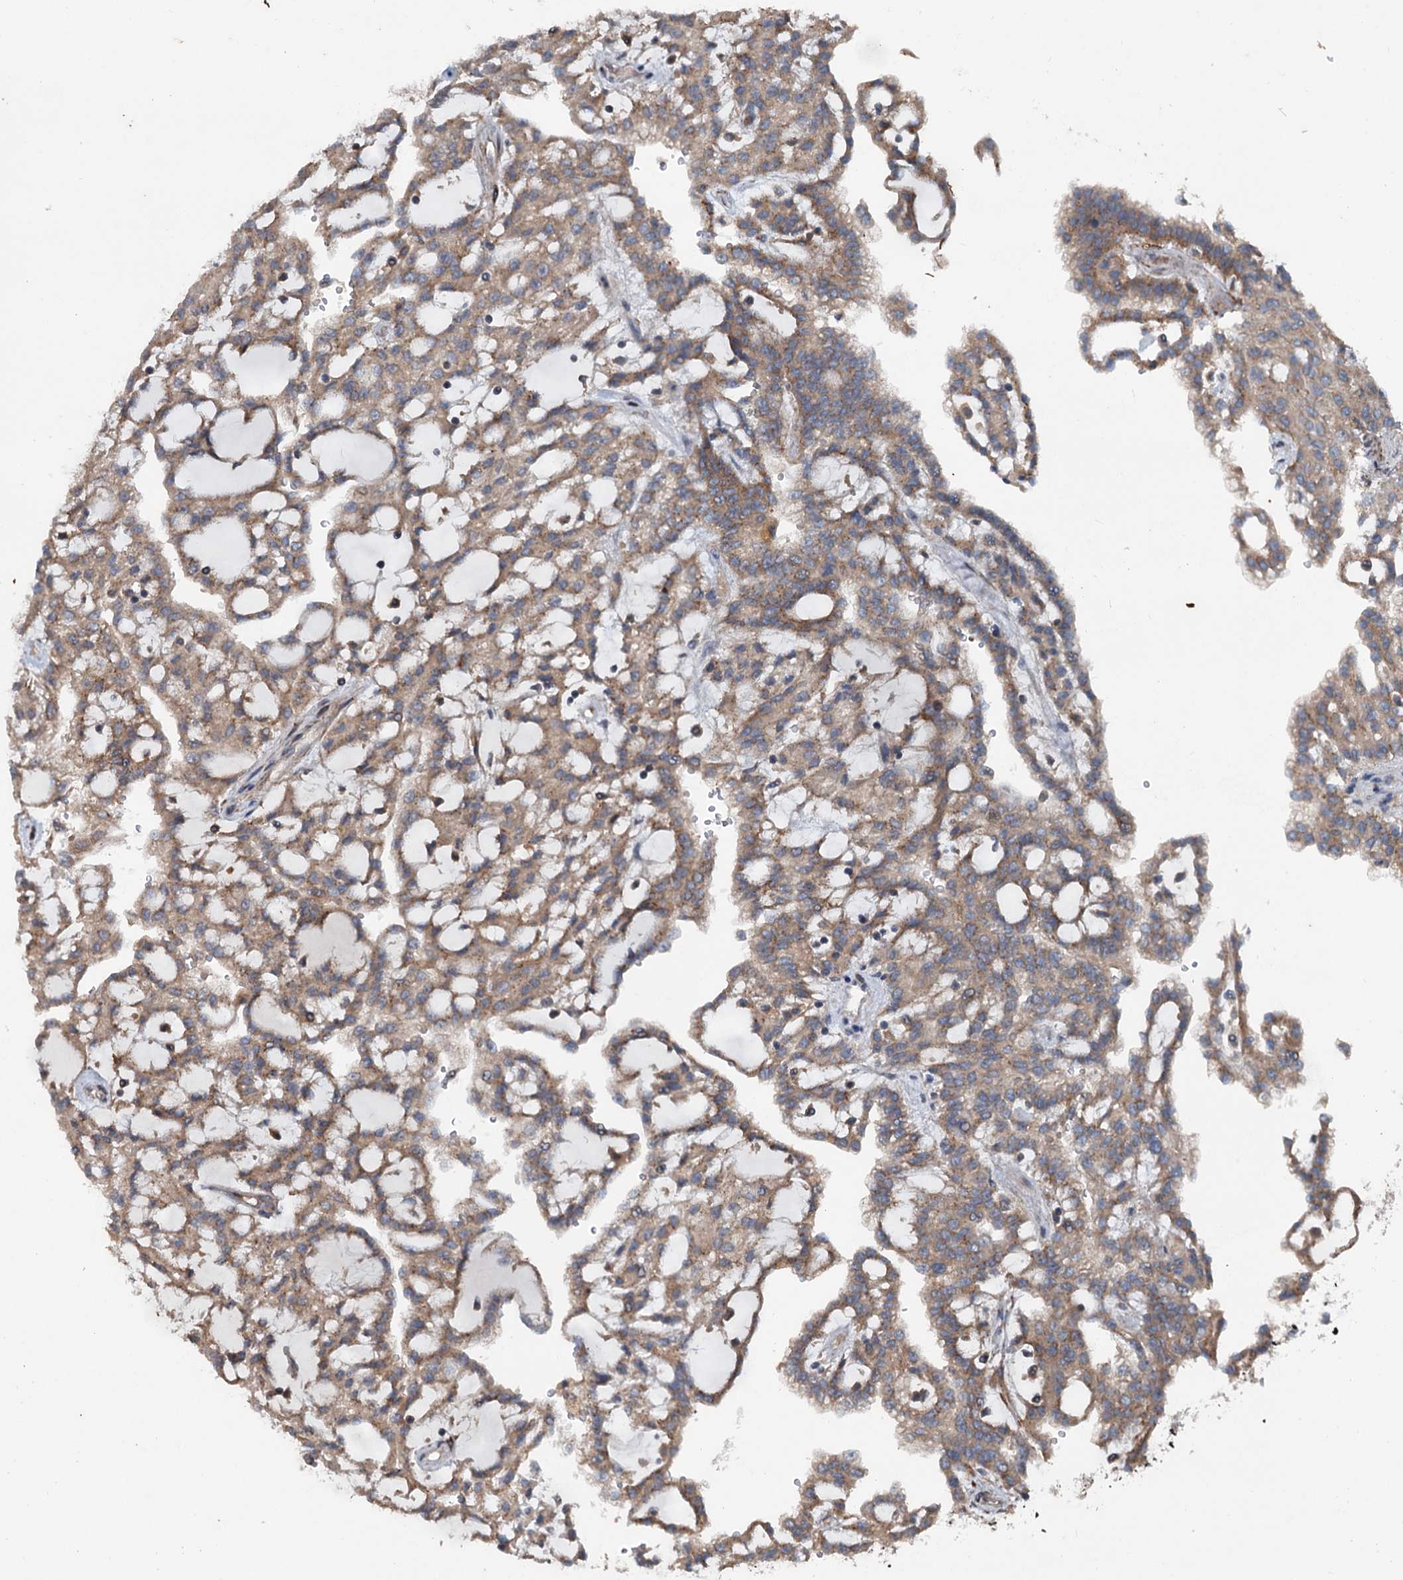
{"staining": {"intensity": "weak", "quantity": ">75%", "location": "cytoplasmic/membranous"}, "tissue": "renal cancer", "cell_type": "Tumor cells", "image_type": "cancer", "snomed": [{"axis": "morphology", "description": "Adenocarcinoma, NOS"}, {"axis": "topography", "description": "Kidney"}], "caption": "Immunohistochemistry histopathology image of human renal cancer stained for a protein (brown), which shows low levels of weak cytoplasmic/membranous staining in approximately >75% of tumor cells.", "gene": "TEDC1", "patient": {"sex": "male", "age": 63}}